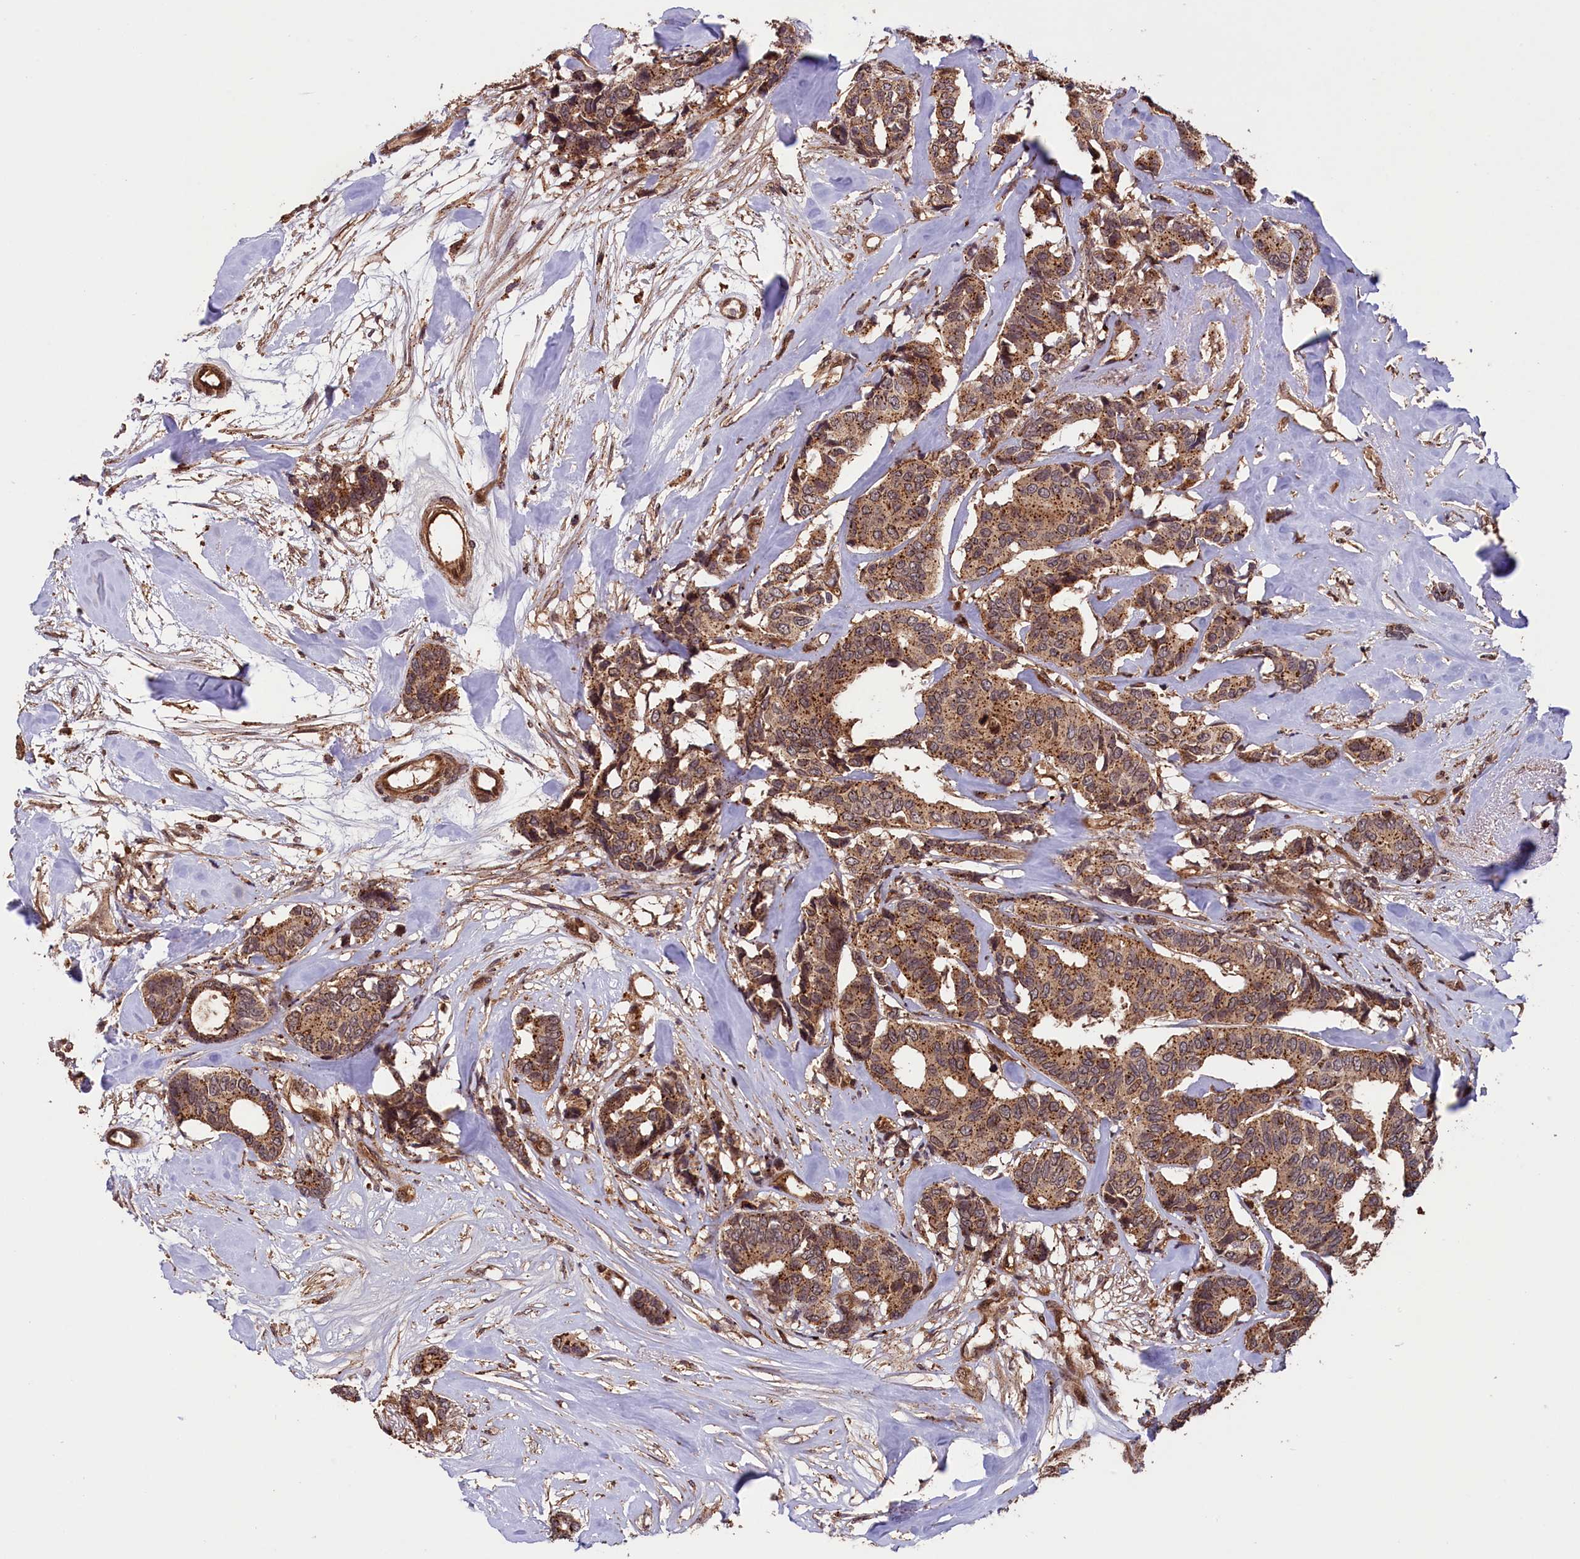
{"staining": {"intensity": "strong", "quantity": ">75%", "location": "cytoplasmic/membranous"}, "tissue": "breast cancer", "cell_type": "Tumor cells", "image_type": "cancer", "snomed": [{"axis": "morphology", "description": "Duct carcinoma"}, {"axis": "topography", "description": "Breast"}], "caption": "Breast cancer (invasive ductal carcinoma) stained with a protein marker reveals strong staining in tumor cells.", "gene": "IST1", "patient": {"sex": "female", "age": 87}}